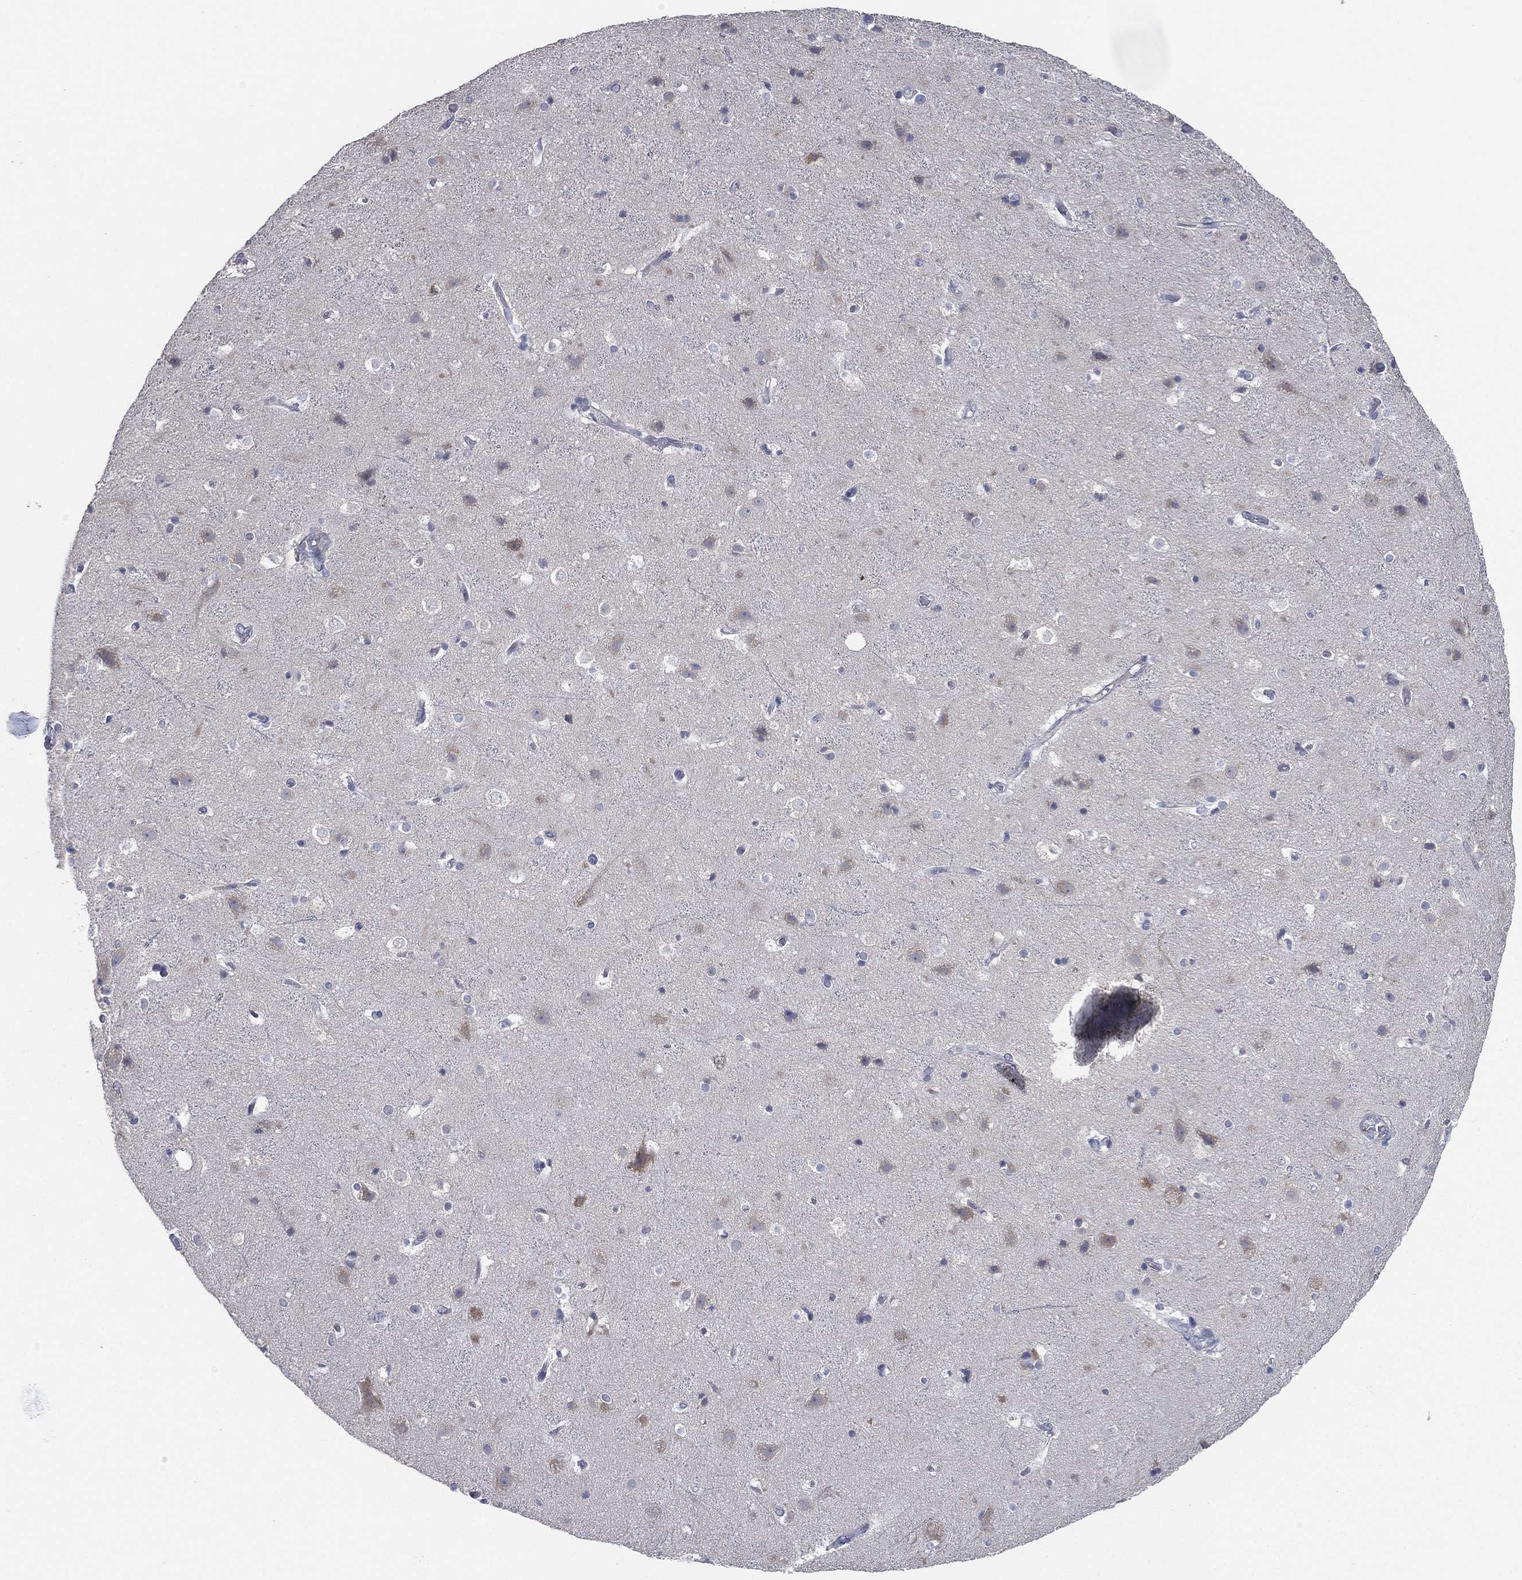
{"staining": {"intensity": "negative", "quantity": "none", "location": "none"}, "tissue": "cerebral cortex", "cell_type": "Endothelial cells", "image_type": "normal", "snomed": [{"axis": "morphology", "description": "Normal tissue, NOS"}, {"axis": "topography", "description": "Cerebral cortex"}], "caption": "The image exhibits no significant staining in endothelial cells of cerebral cortex.", "gene": "ATP8A2", "patient": {"sex": "female", "age": 52}}